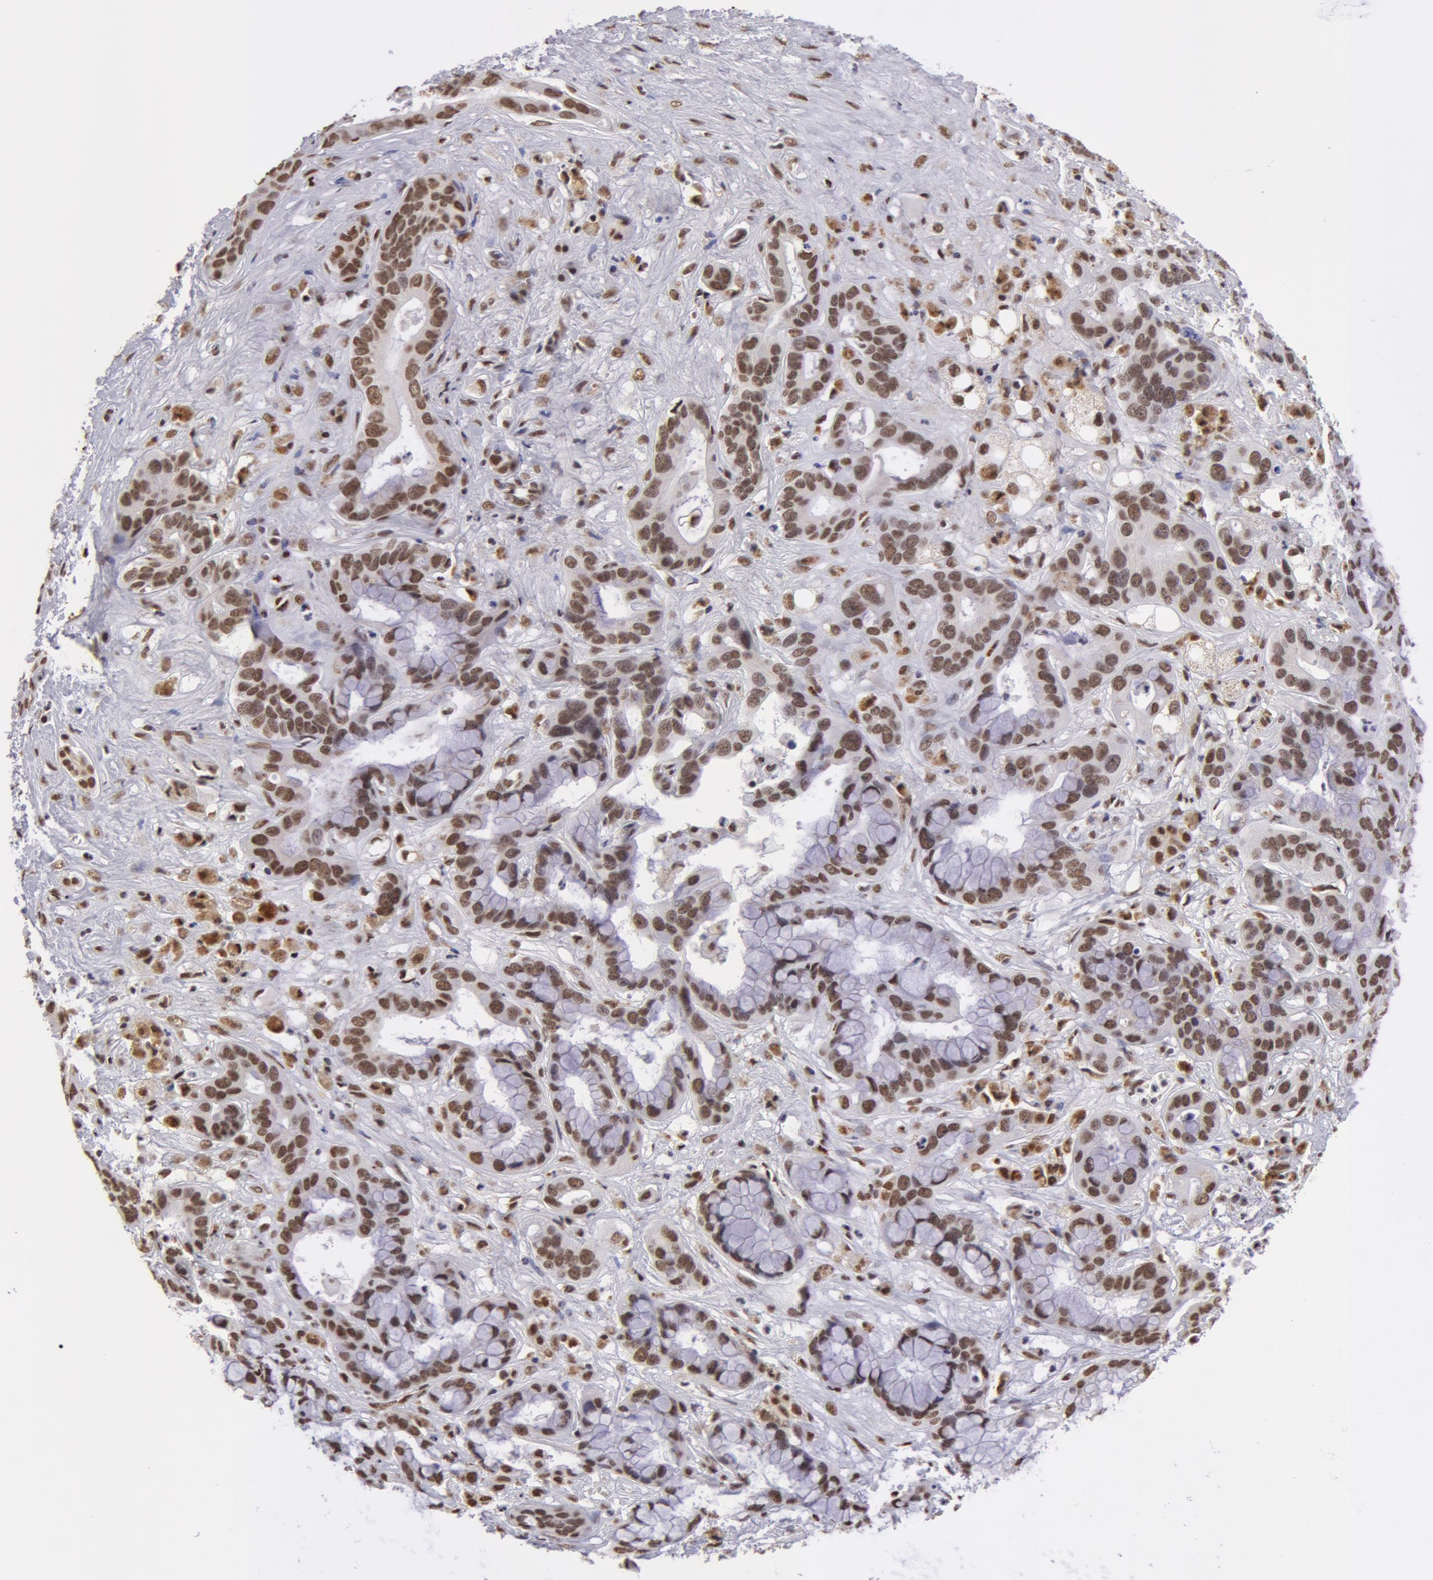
{"staining": {"intensity": "moderate", "quantity": ">75%", "location": "cytoplasmic/membranous,nuclear"}, "tissue": "liver cancer", "cell_type": "Tumor cells", "image_type": "cancer", "snomed": [{"axis": "morphology", "description": "Cholangiocarcinoma"}, {"axis": "topography", "description": "Liver"}], "caption": "This micrograph exhibits immunohistochemistry (IHC) staining of human cholangiocarcinoma (liver), with medium moderate cytoplasmic/membranous and nuclear positivity in approximately >75% of tumor cells.", "gene": "VRTN", "patient": {"sex": "female", "age": 65}}